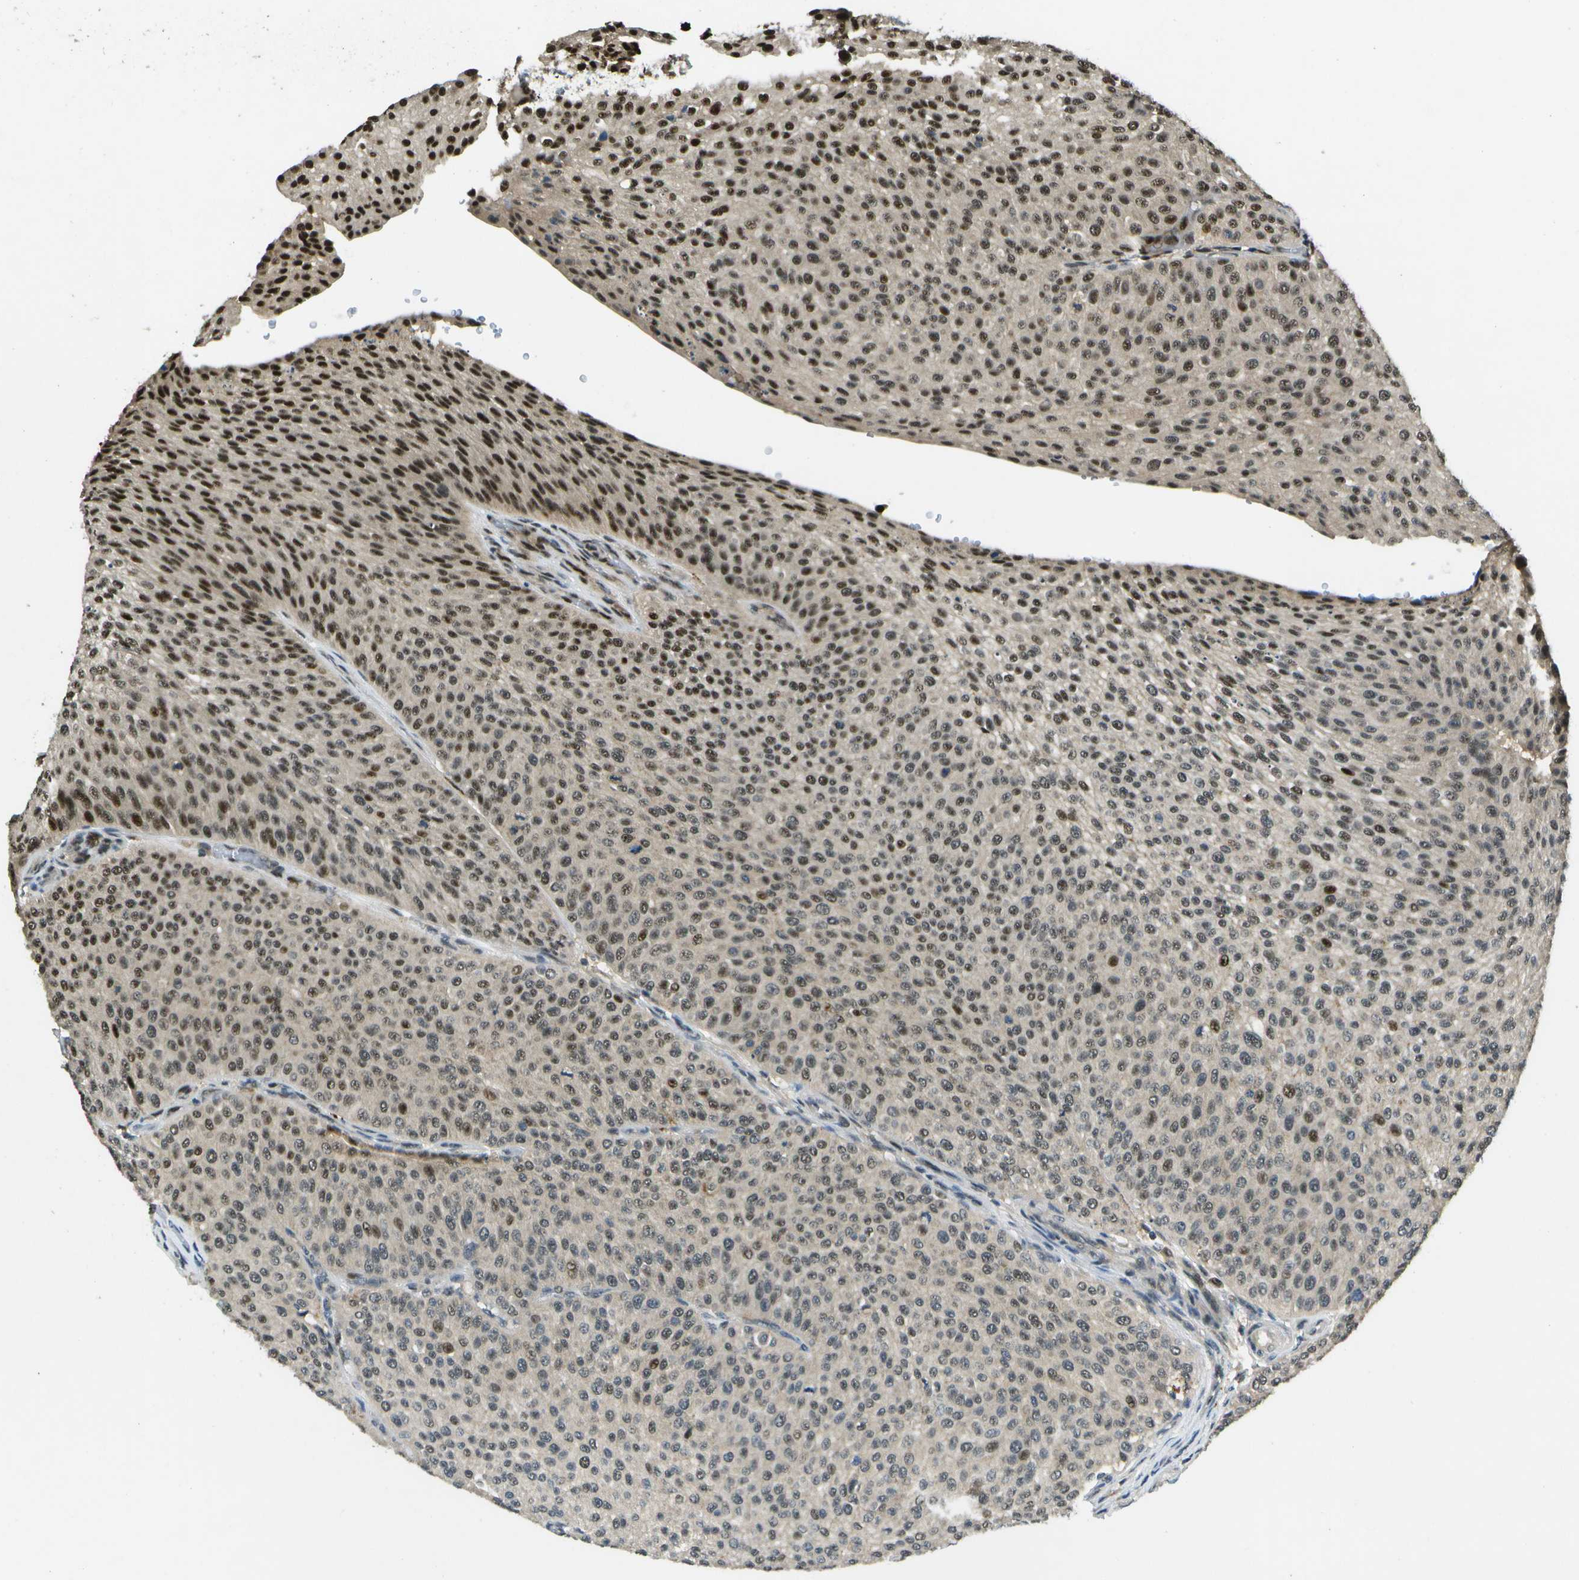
{"staining": {"intensity": "moderate", "quantity": ">75%", "location": "cytoplasmic/membranous,nuclear"}, "tissue": "urothelial cancer", "cell_type": "Tumor cells", "image_type": "cancer", "snomed": [{"axis": "morphology", "description": "Urothelial carcinoma, Low grade"}, {"axis": "topography", "description": "Smooth muscle"}, {"axis": "topography", "description": "Urinary bladder"}], "caption": "Immunohistochemistry photomicrograph of neoplastic tissue: urothelial cancer stained using immunohistochemistry demonstrates medium levels of moderate protein expression localized specifically in the cytoplasmic/membranous and nuclear of tumor cells, appearing as a cytoplasmic/membranous and nuclear brown color.", "gene": "GANC", "patient": {"sex": "male", "age": 60}}